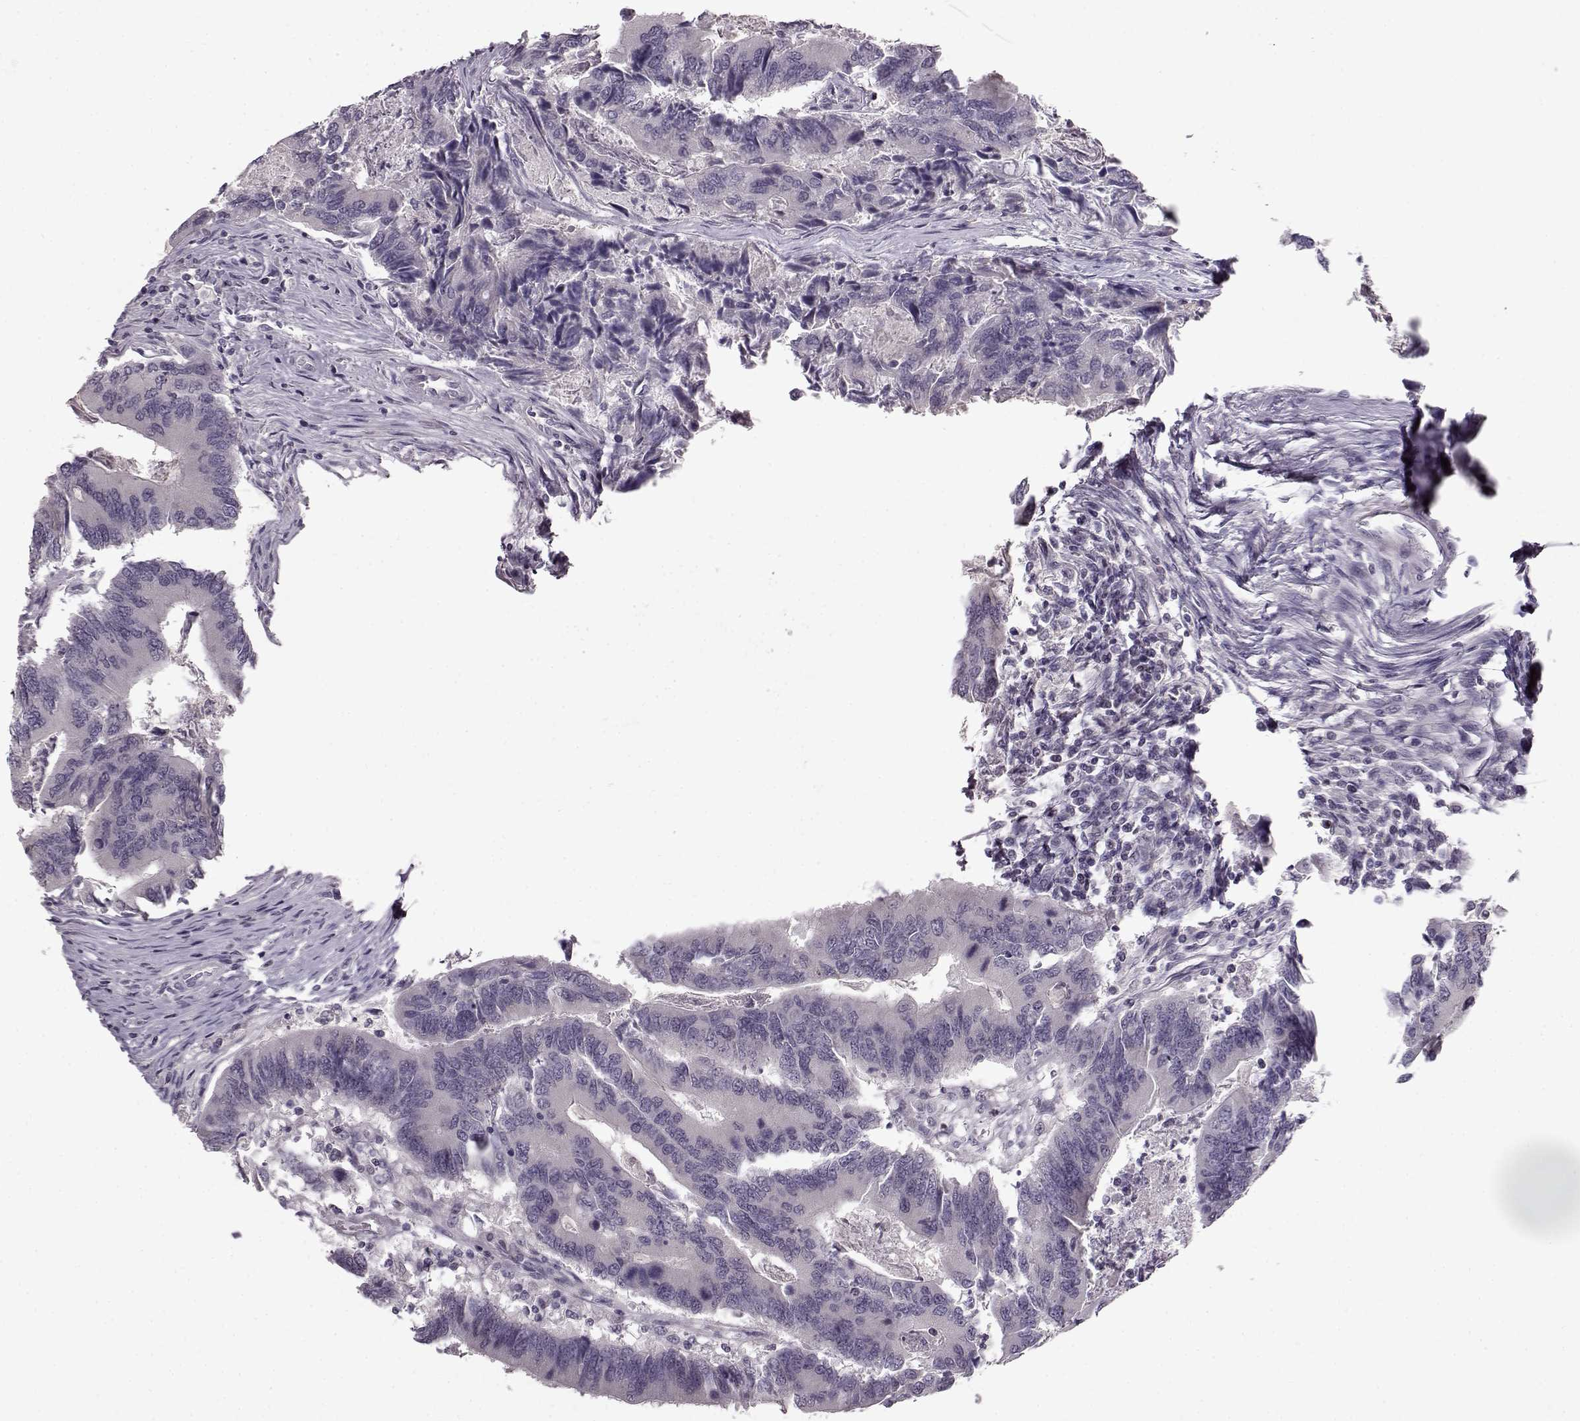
{"staining": {"intensity": "negative", "quantity": "none", "location": "none"}, "tissue": "colorectal cancer", "cell_type": "Tumor cells", "image_type": "cancer", "snomed": [{"axis": "morphology", "description": "Adenocarcinoma, NOS"}, {"axis": "topography", "description": "Colon"}], "caption": "DAB (3,3'-diaminobenzidine) immunohistochemical staining of human colorectal cancer reveals no significant expression in tumor cells.", "gene": "RP1L1", "patient": {"sex": "female", "age": 67}}